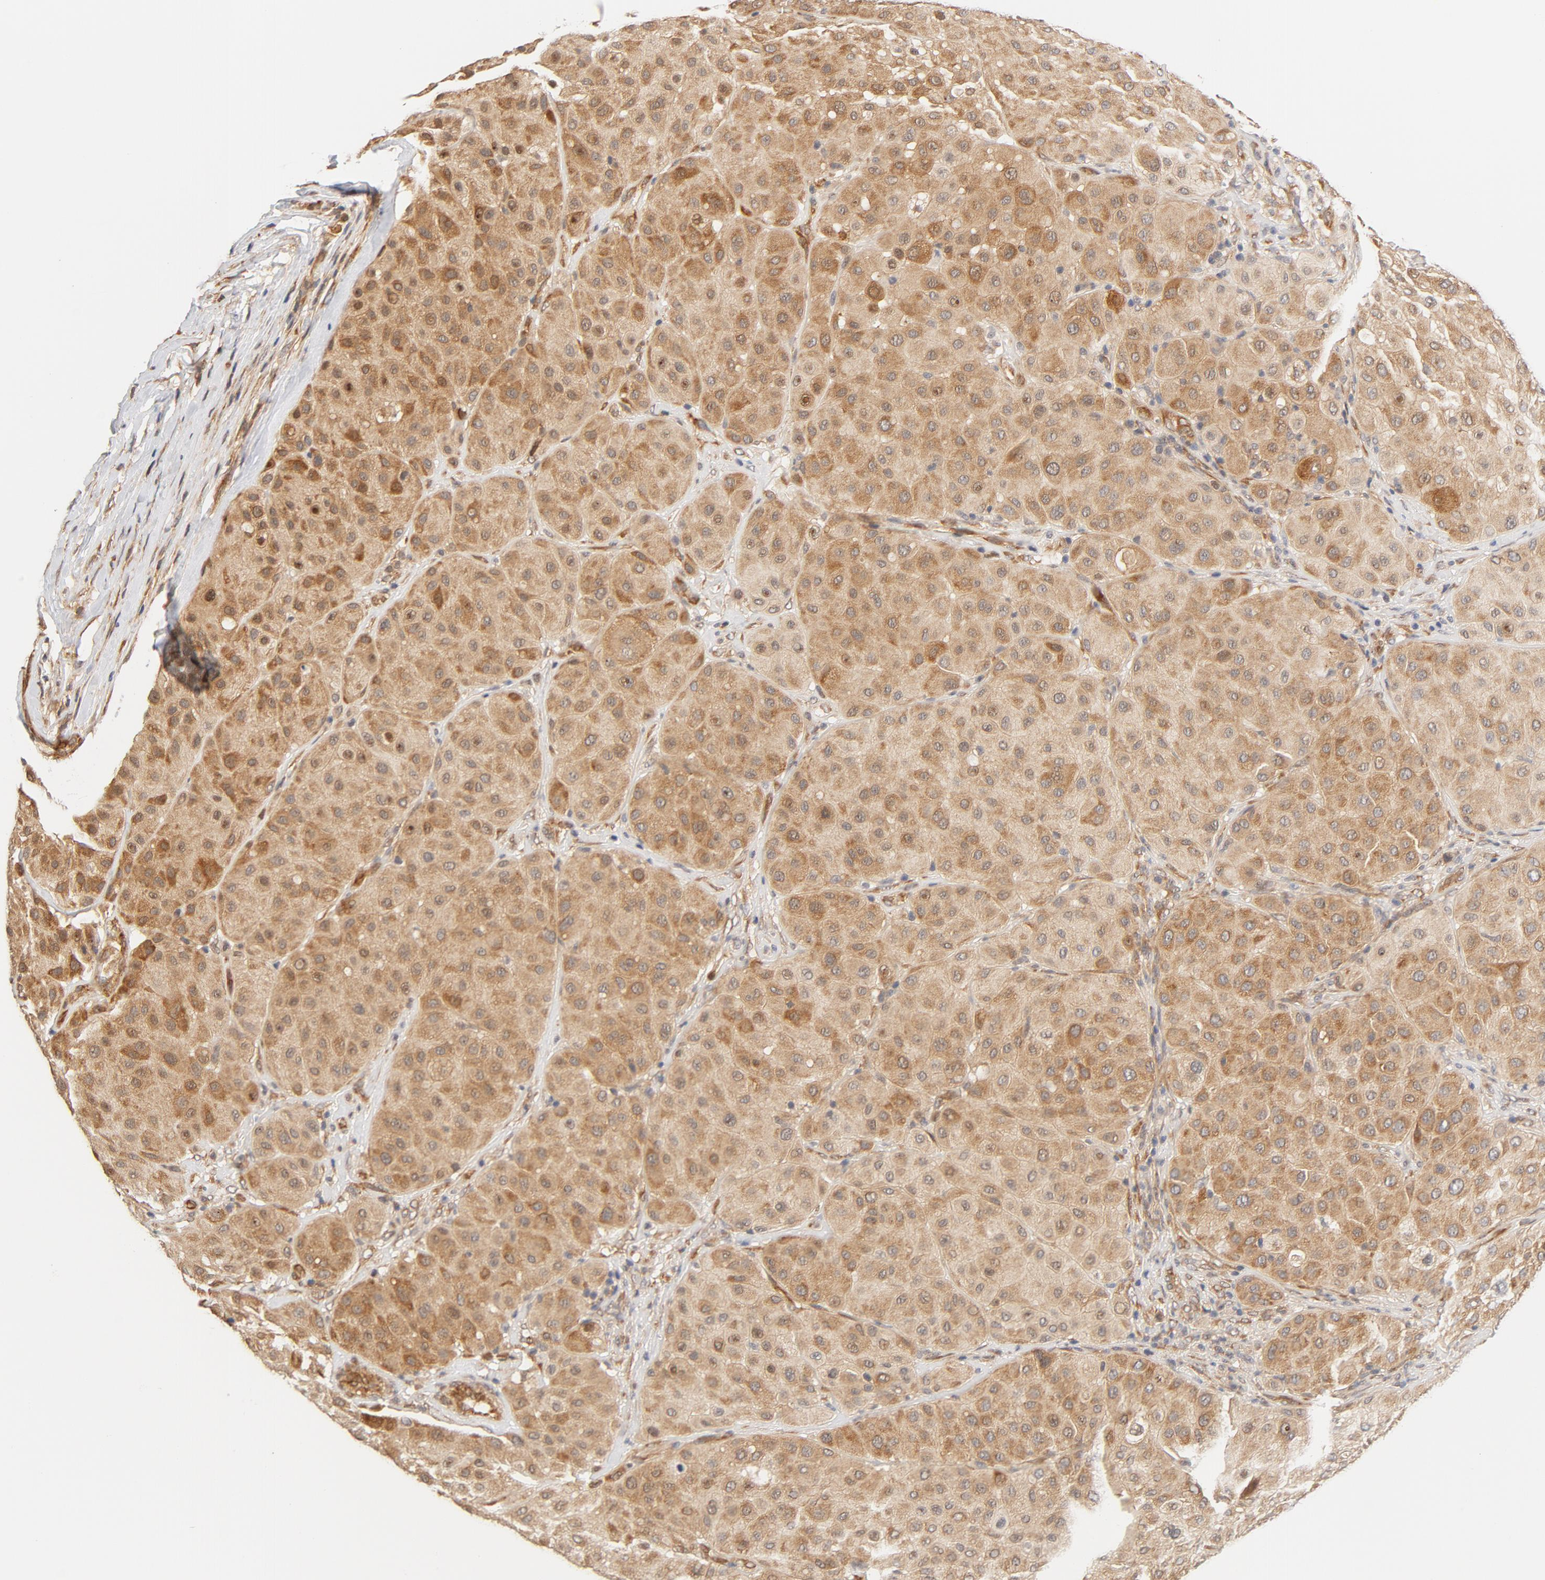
{"staining": {"intensity": "moderate", "quantity": ">75%", "location": "cytoplasmic/membranous"}, "tissue": "melanoma", "cell_type": "Tumor cells", "image_type": "cancer", "snomed": [{"axis": "morphology", "description": "Normal tissue, NOS"}, {"axis": "morphology", "description": "Malignant melanoma, Metastatic site"}, {"axis": "topography", "description": "Skin"}], "caption": "Melanoma was stained to show a protein in brown. There is medium levels of moderate cytoplasmic/membranous staining in approximately >75% of tumor cells.", "gene": "EIF4E", "patient": {"sex": "male", "age": 41}}